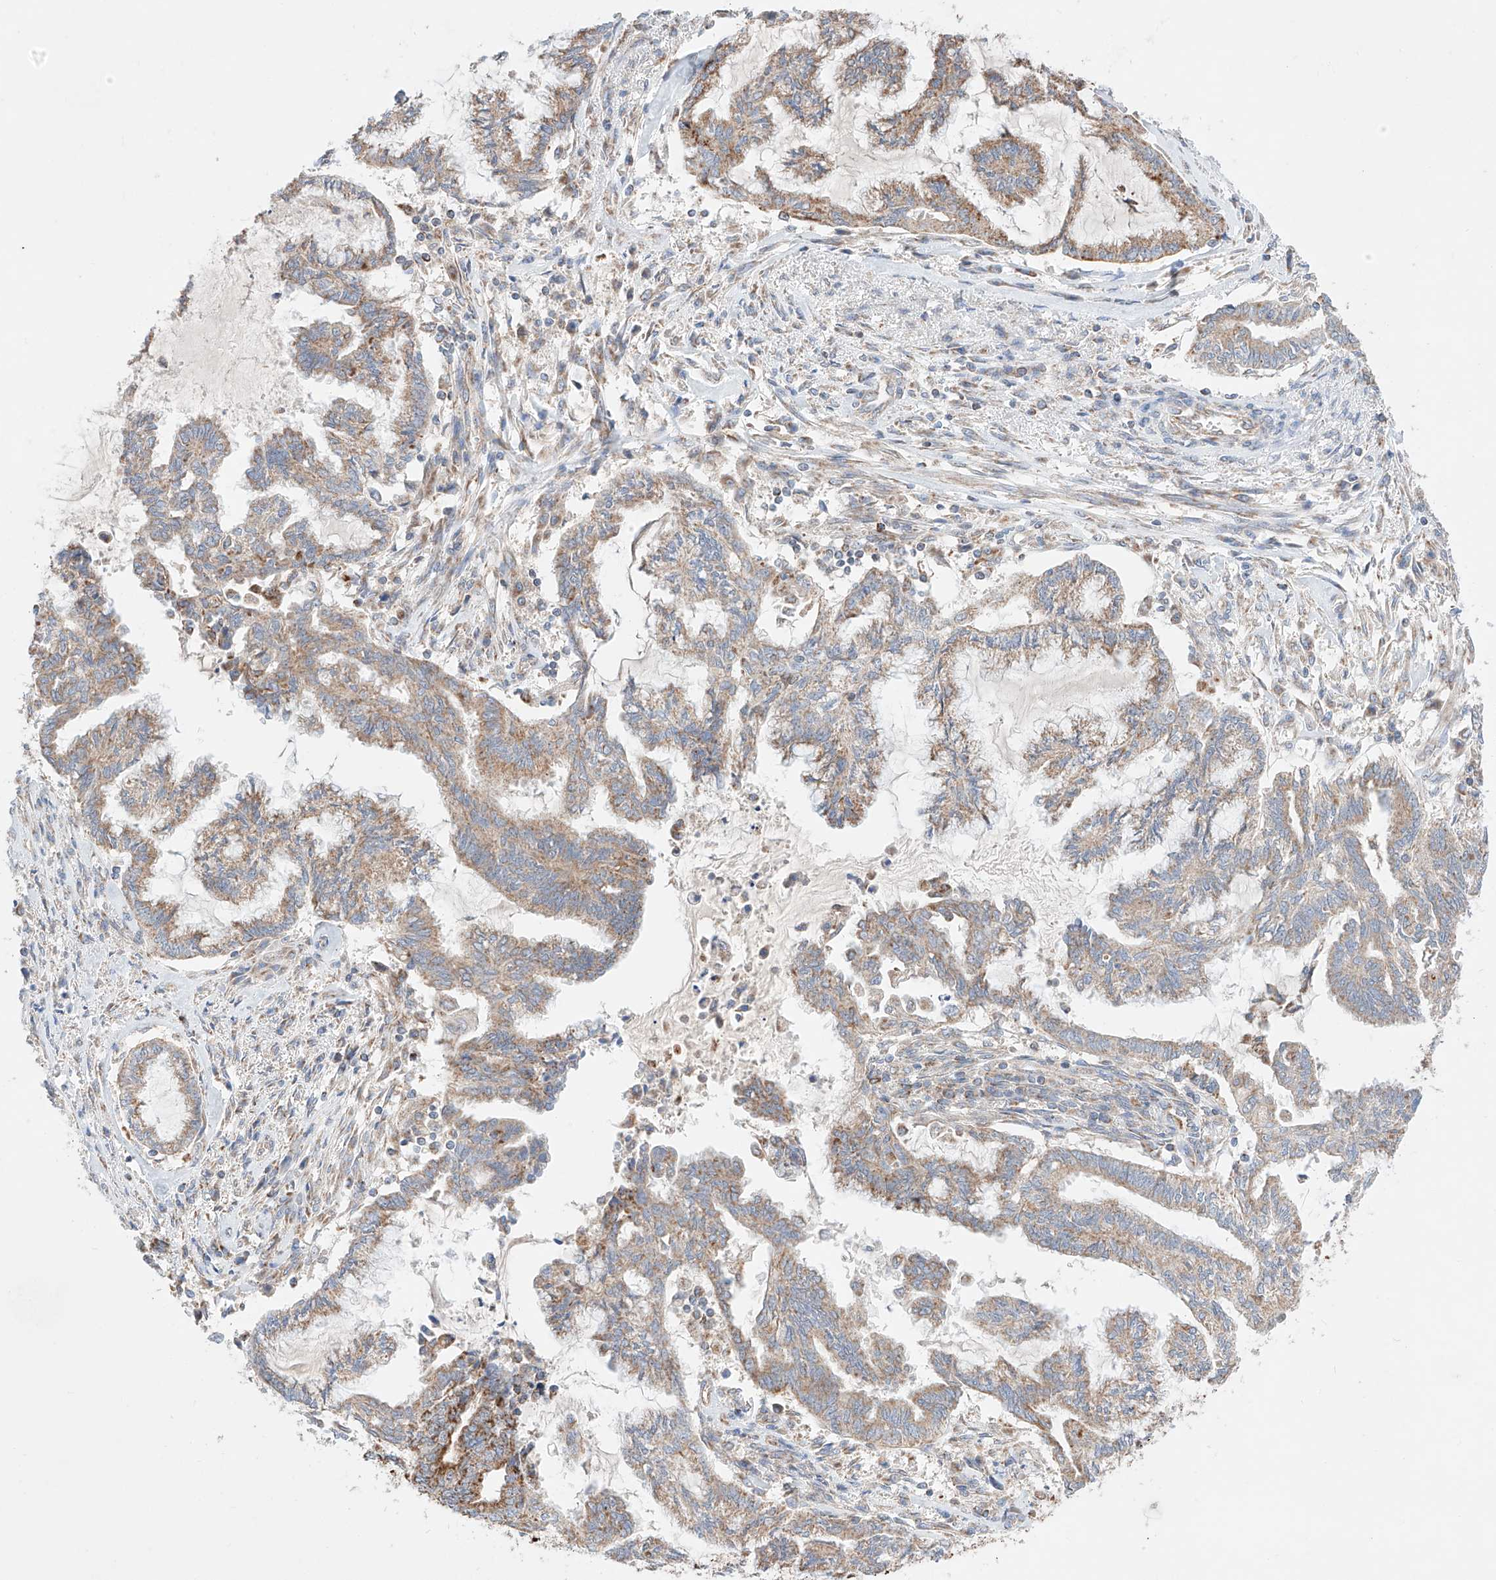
{"staining": {"intensity": "moderate", "quantity": "25%-75%", "location": "cytoplasmic/membranous"}, "tissue": "endometrial cancer", "cell_type": "Tumor cells", "image_type": "cancer", "snomed": [{"axis": "morphology", "description": "Adenocarcinoma, NOS"}, {"axis": "topography", "description": "Endometrium"}], "caption": "Human adenocarcinoma (endometrial) stained with a brown dye displays moderate cytoplasmic/membranous positive expression in about 25%-75% of tumor cells.", "gene": "KTI12", "patient": {"sex": "female", "age": 86}}